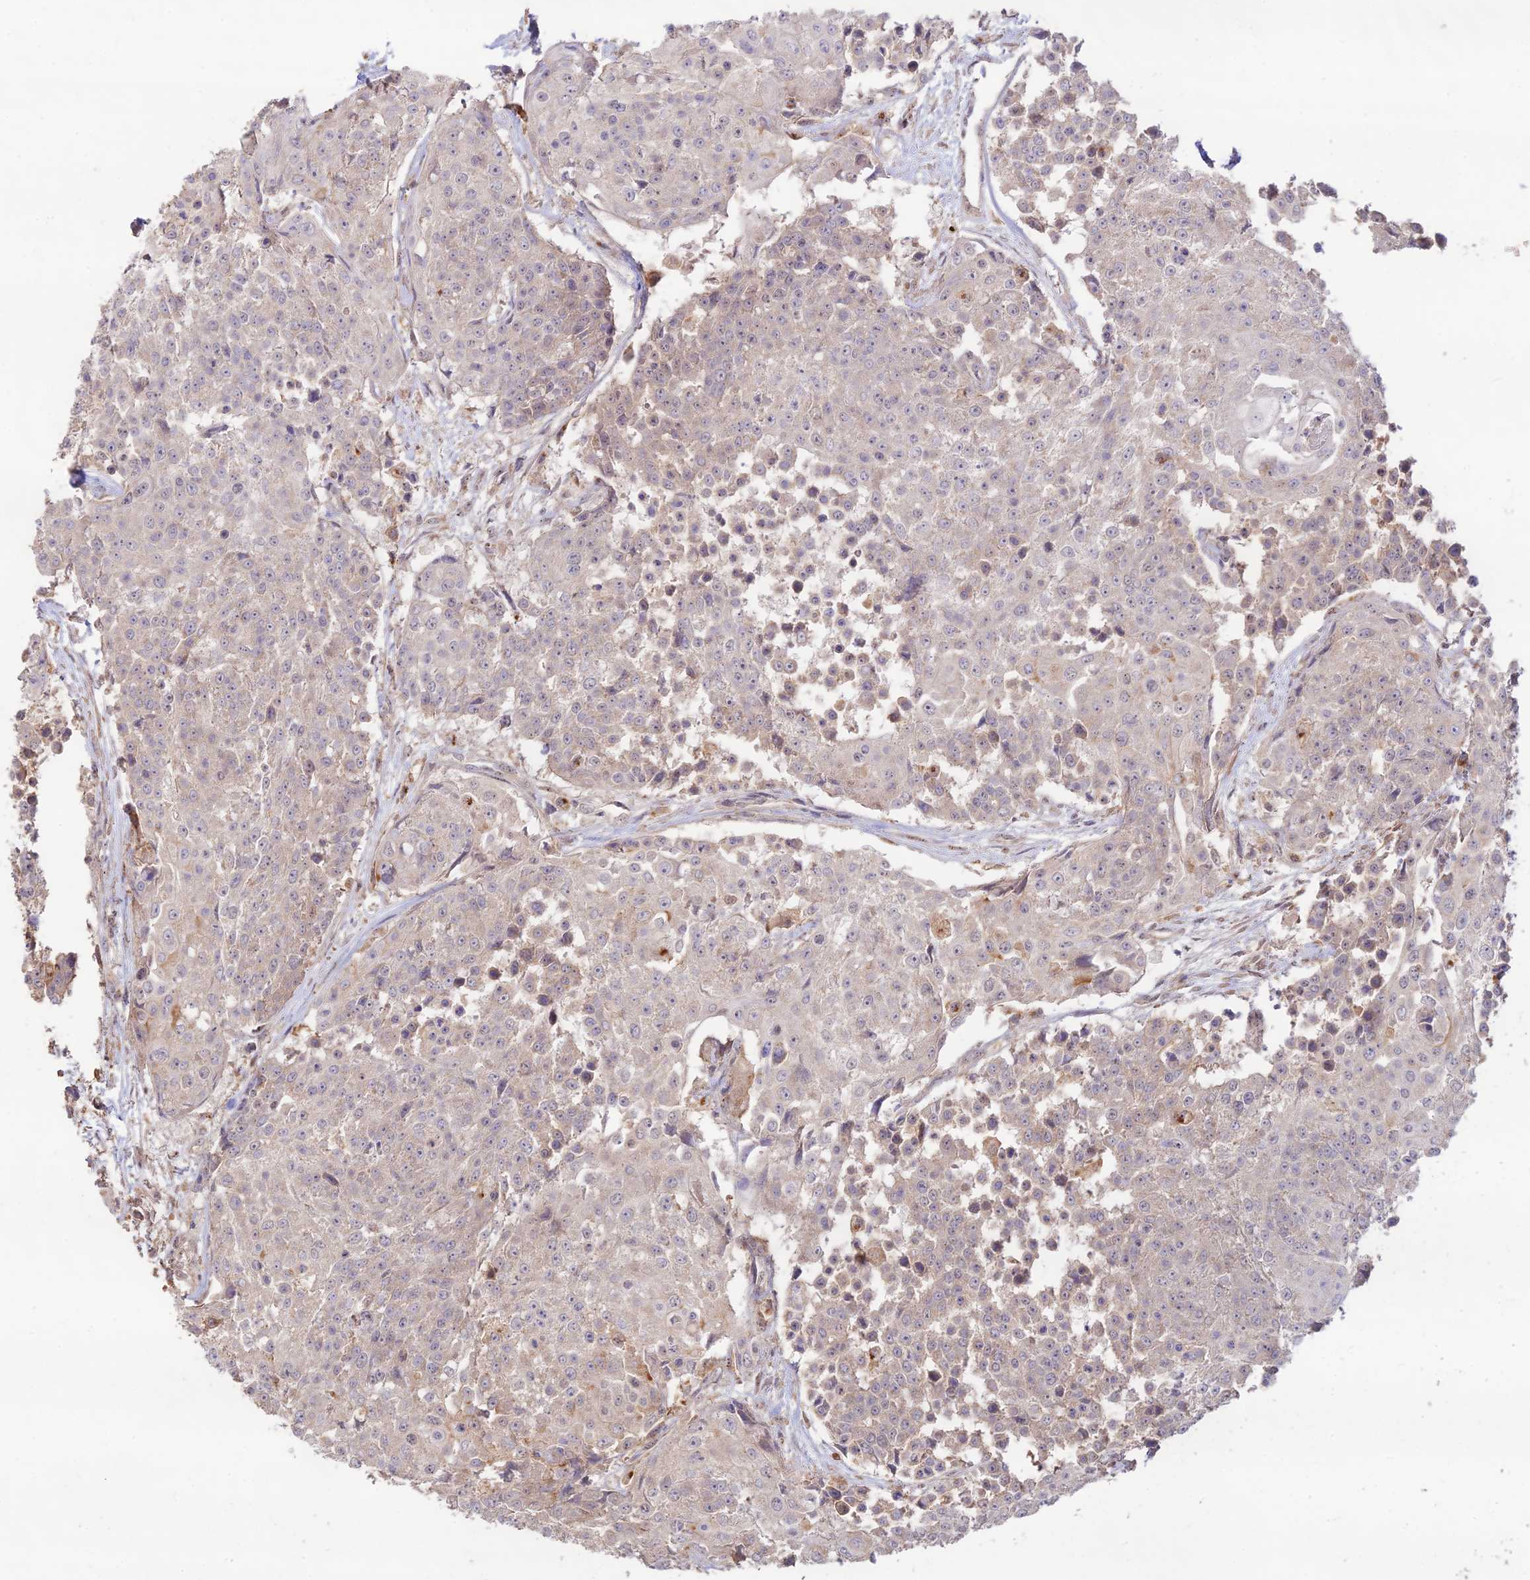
{"staining": {"intensity": "weak", "quantity": "<25%", "location": "cytoplasmic/membranous"}, "tissue": "urothelial cancer", "cell_type": "Tumor cells", "image_type": "cancer", "snomed": [{"axis": "morphology", "description": "Urothelial carcinoma, High grade"}, {"axis": "topography", "description": "Urinary bladder"}], "caption": "IHC of human high-grade urothelial carcinoma shows no staining in tumor cells.", "gene": "CLCF1", "patient": {"sex": "female", "age": 63}}